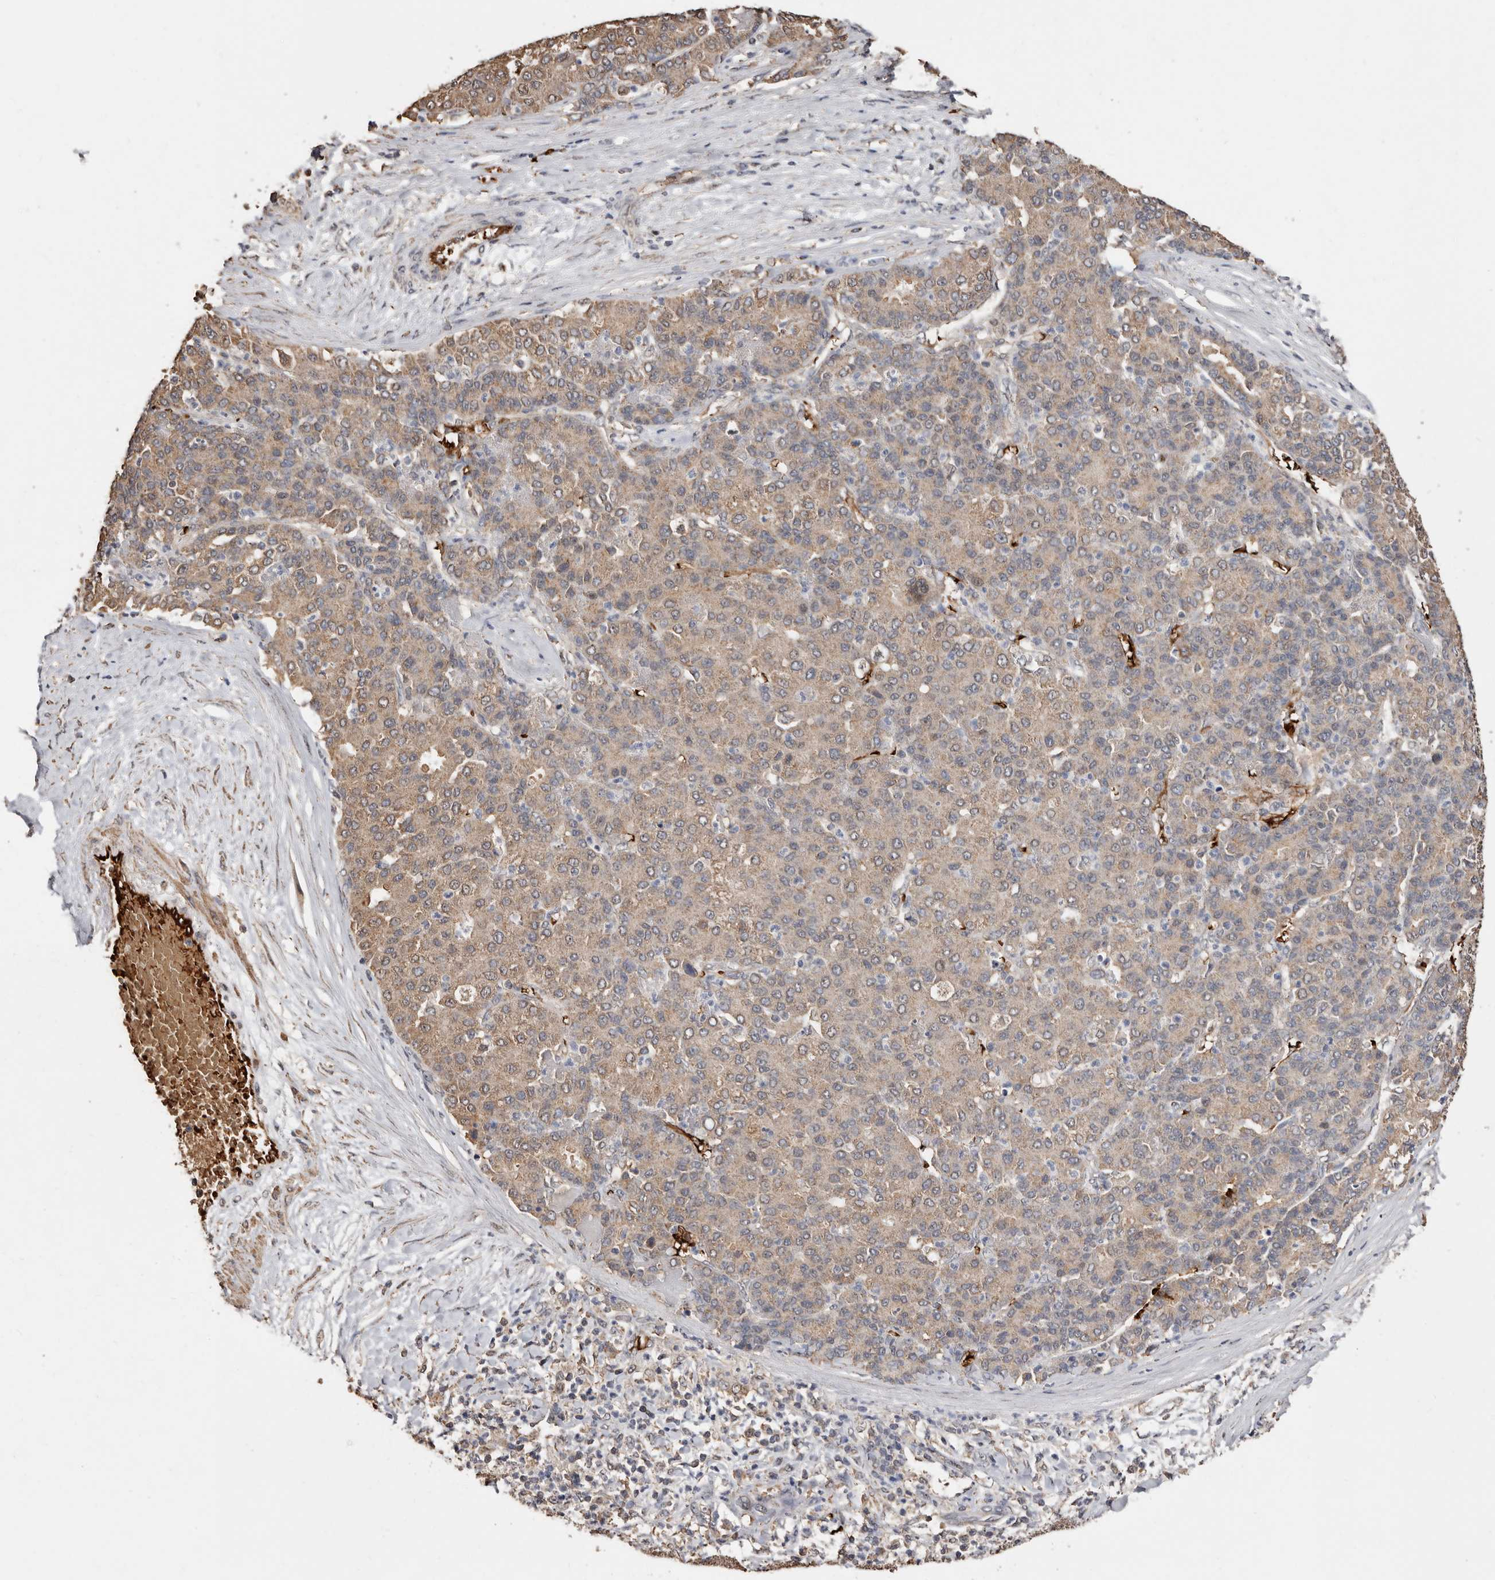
{"staining": {"intensity": "moderate", "quantity": "25%-75%", "location": "cytoplasmic/membranous"}, "tissue": "liver cancer", "cell_type": "Tumor cells", "image_type": "cancer", "snomed": [{"axis": "morphology", "description": "Carcinoma, Hepatocellular, NOS"}, {"axis": "topography", "description": "Liver"}], "caption": "High-magnification brightfield microscopy of liver cancer stained with DAB (3,3'-diaminobenzidine) (brown) and counterstained with hematoxylin (blue). tumor cells exhibit moderate cytoplasmic/membranous positivity is appreciated in about25%-75% of cells. (DAB IHC with brightfield microscopy, high magnification).", "gene": "GRAMD2A", "patient": {"sex": "male", "age": 65}}